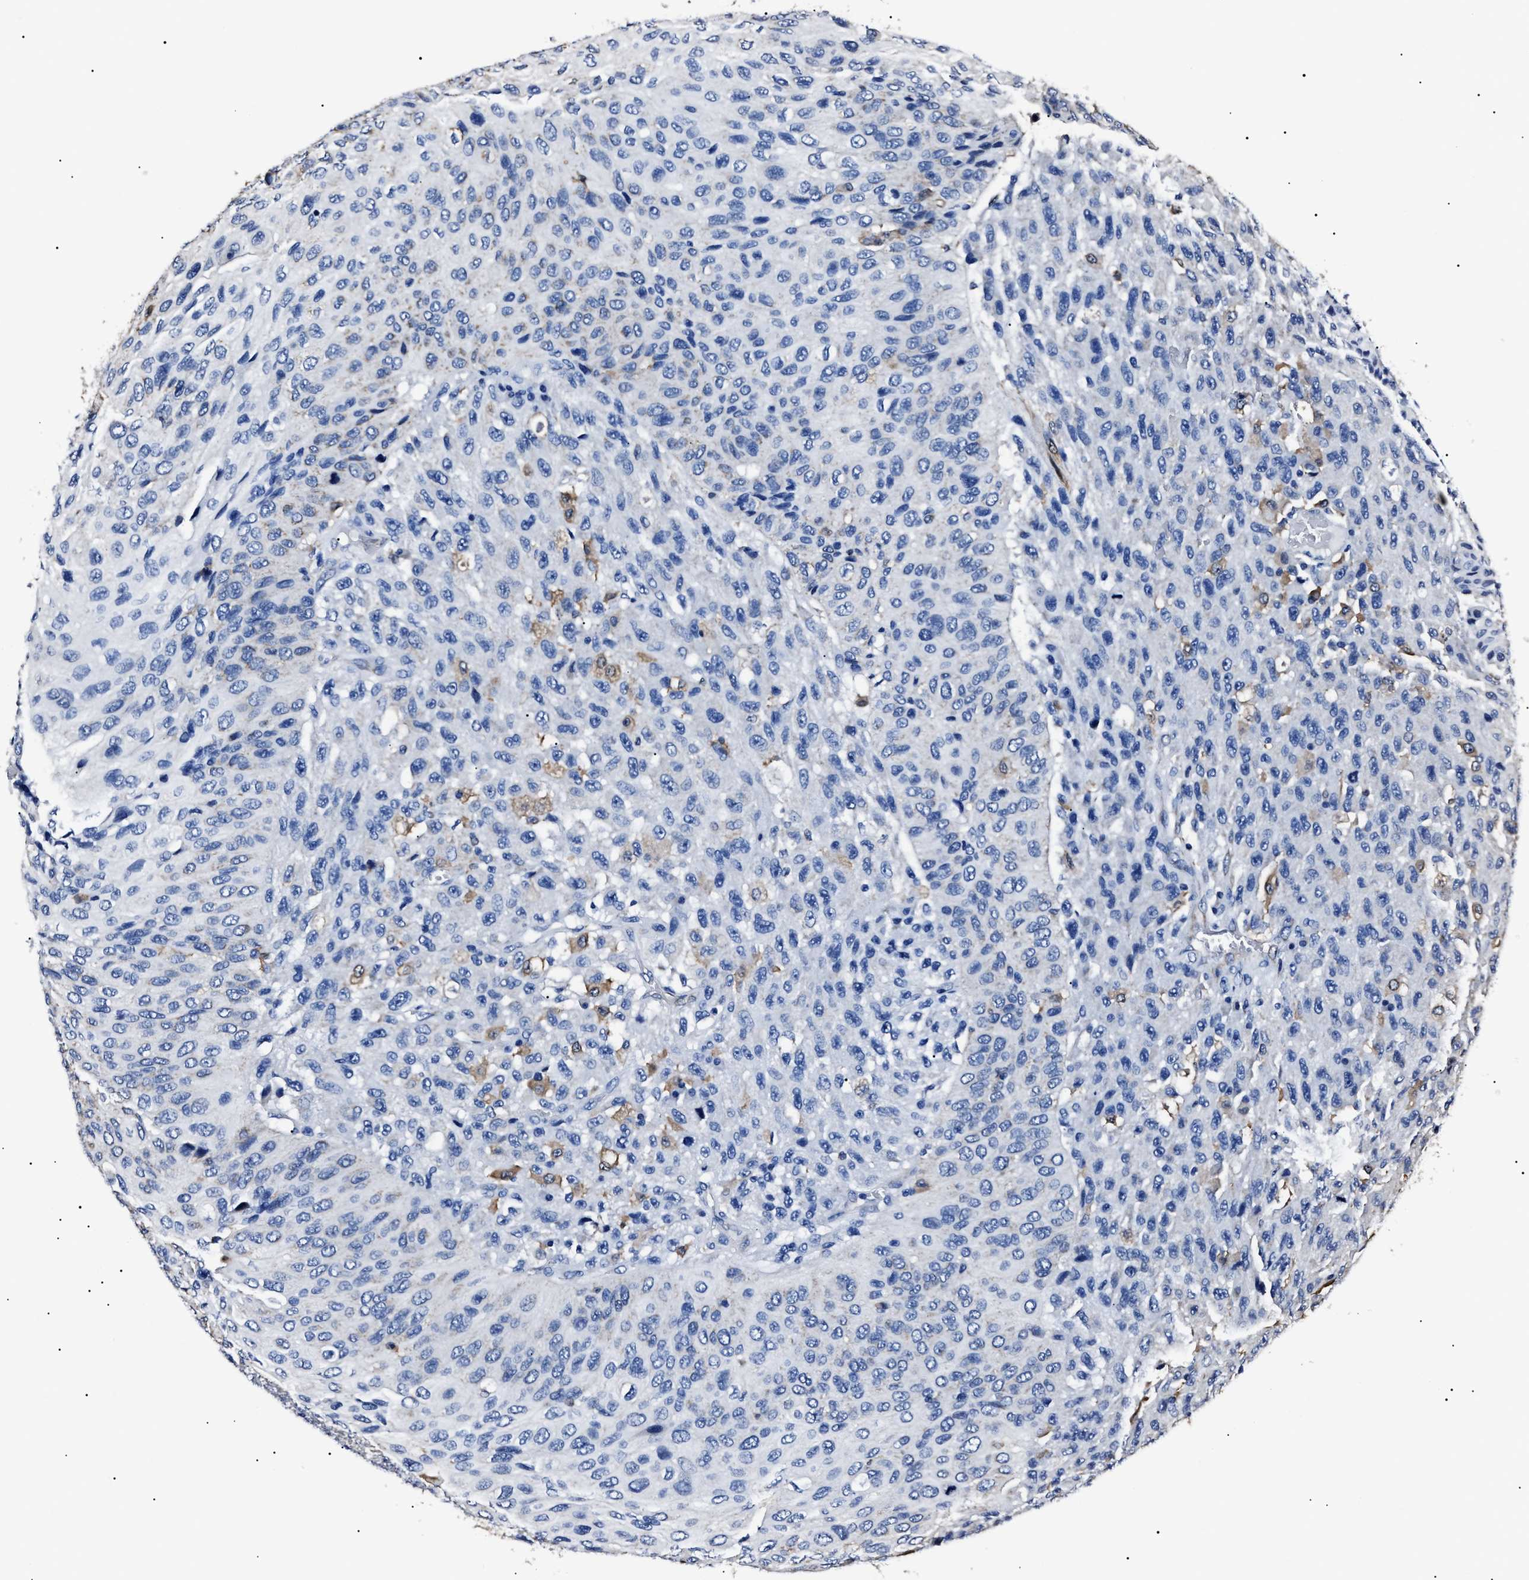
{"staining": {"intensity": "negative", "quantity": "none", "location": "none"}, "tissue": "urothelial cancer", "cell_type": "Tumor cells", "image_type": "cancer", "snomed": [{"axis": "morphology", "description": "Urothelial carcinoma, High grade"}, {"axis": "topography", "description": "Urinary bladder"}], "caption": "The histopathology image shows no staining of tumor cells in urothelial cancer.", "gene": "ALDH1A1", "patient": {"sex": "male", "age": 66}}